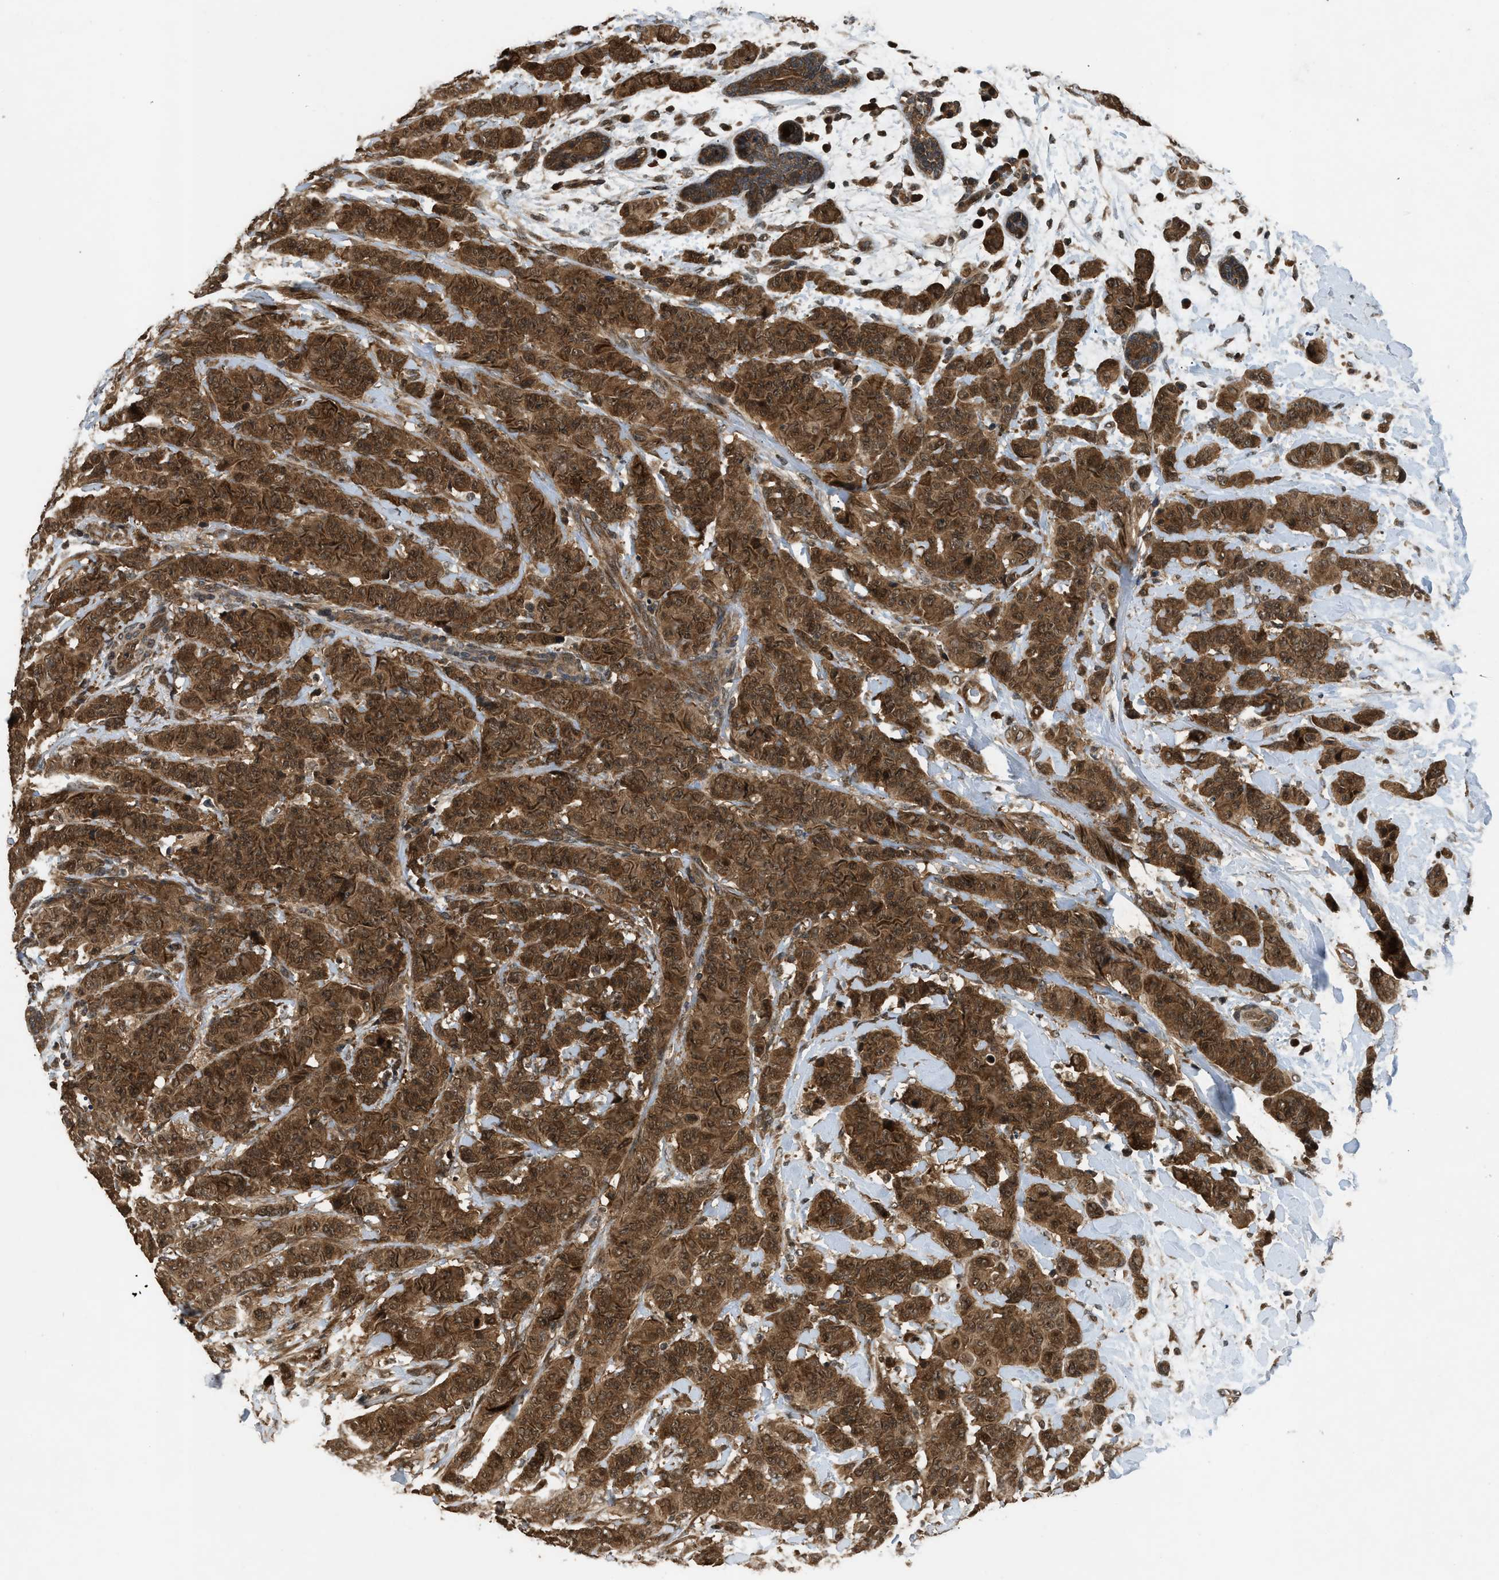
{"staining": {"intensity": "moderate", "quantity": ">75%", "location": "cytoplasmic/membranous,nuclear"}, "tissue": "breast cancer", "cell_type": "Tumor cells", "image_type": "cancer", "snomed": [{"axis": "morphology", "description": "Normal tissue, NOS"}, {"axis": "morphology", "description": "Duct carcinoma"}, {"axis": "topography", "description": "Breast"}], "caption": "Moderate cytoplasmic/membranous and nuclear staining for a protein is seen in about >75% of tumor cells of infiltrating ductal carcinoma (breast) using immunohistochemistry (IHC).", "gene": "RPS6KB1", "patient": {"sex": "female", "age": 40}}